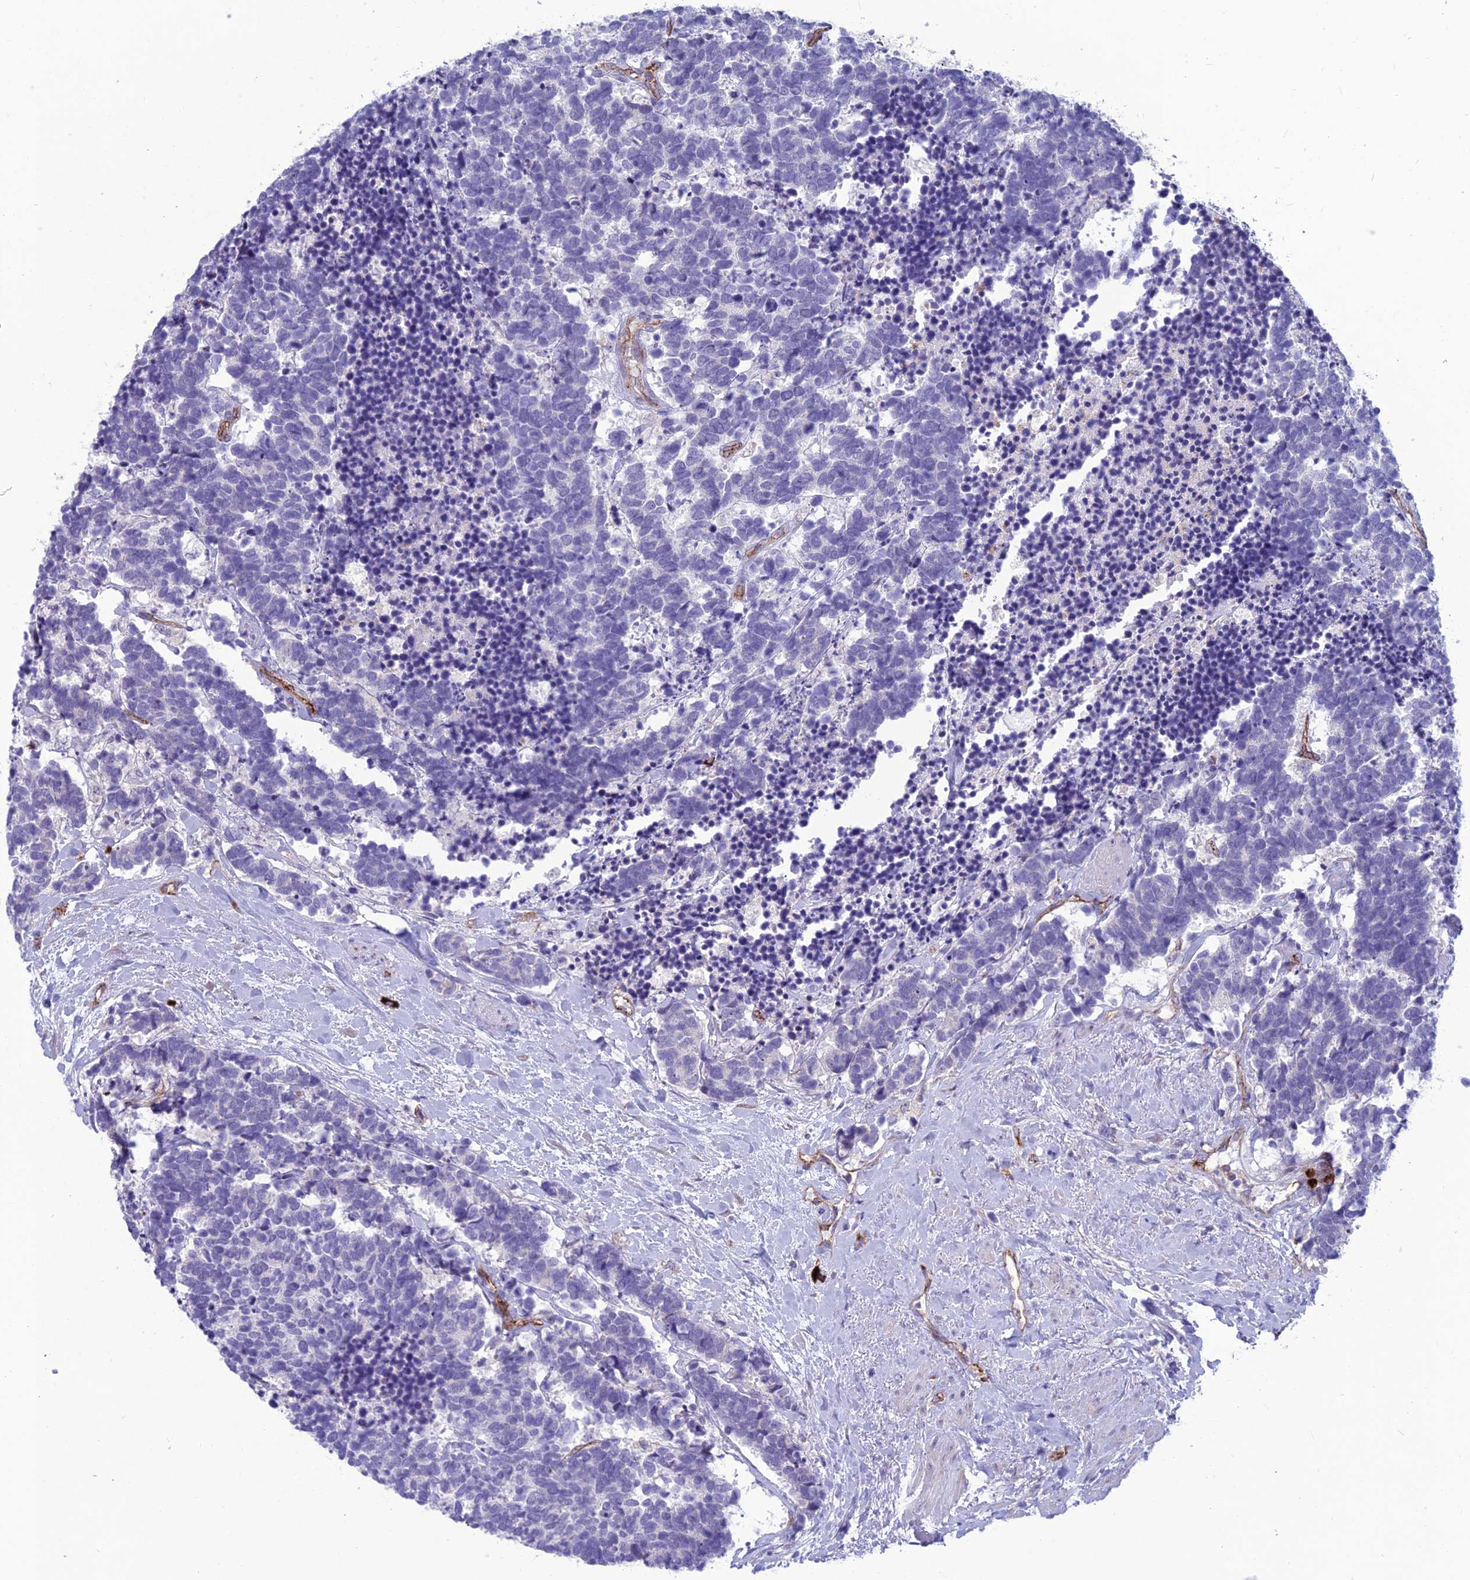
{"staining": {"intensity": "negative", "quantity": "none", "location": "none"}, "tissue": "carcinoid", "cell_type": "Tumor cells", "image_type": "cancer", "snomed": [{"axis": "morphology", "description": "Carcinoma, NOS"}, {"axis": "morphology", "description": "Carcinoid, malignant, NOS"}, {"axis": "topography", "description": "Prostate"}], "caption": "Immunohistochemistry histopathology image of human carcinoid (malignant) stained for a protein (brown), which shows no expression in tumor cells.", "gene": "BBS7", "patient": {"sex": "male", "age": 57}}